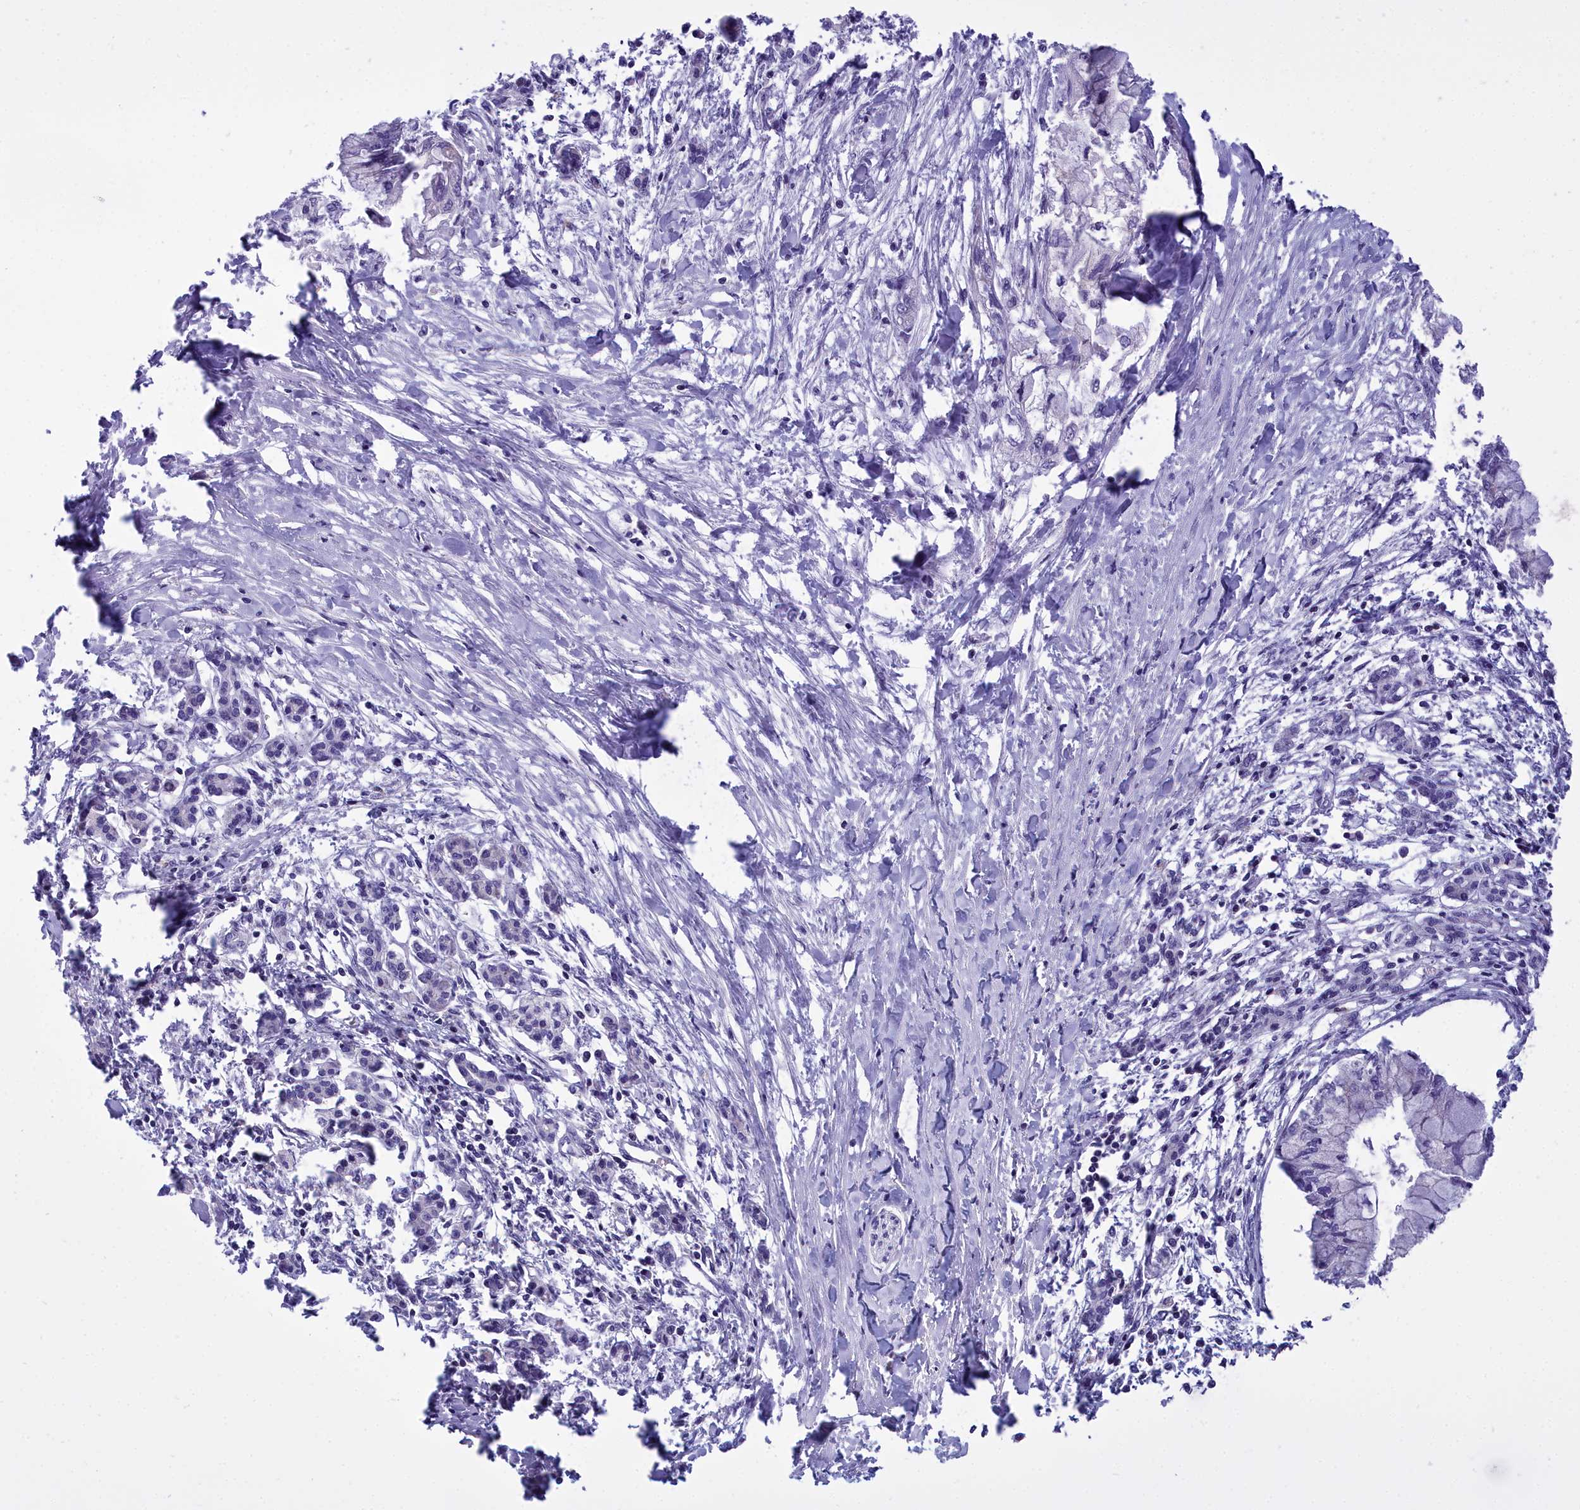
{"staining": {"intensity": "negative", "quantity": "none", "location": "none"}, "tissue": "pancreatic cancer", "cell_type": "Tumor cells", "image_type": "cancer", "snomed": [{"axis": "morphology", "description": "Adenocarcinoma, NOS"}, {"axis": "topography", "description": "Pancreas"}], "caption": "The image shows no significant positivity in tumor cells of pancreatic adenocarcinoma.", "gene": "CD5", "patient": {"sex": "male", "age": 48}}